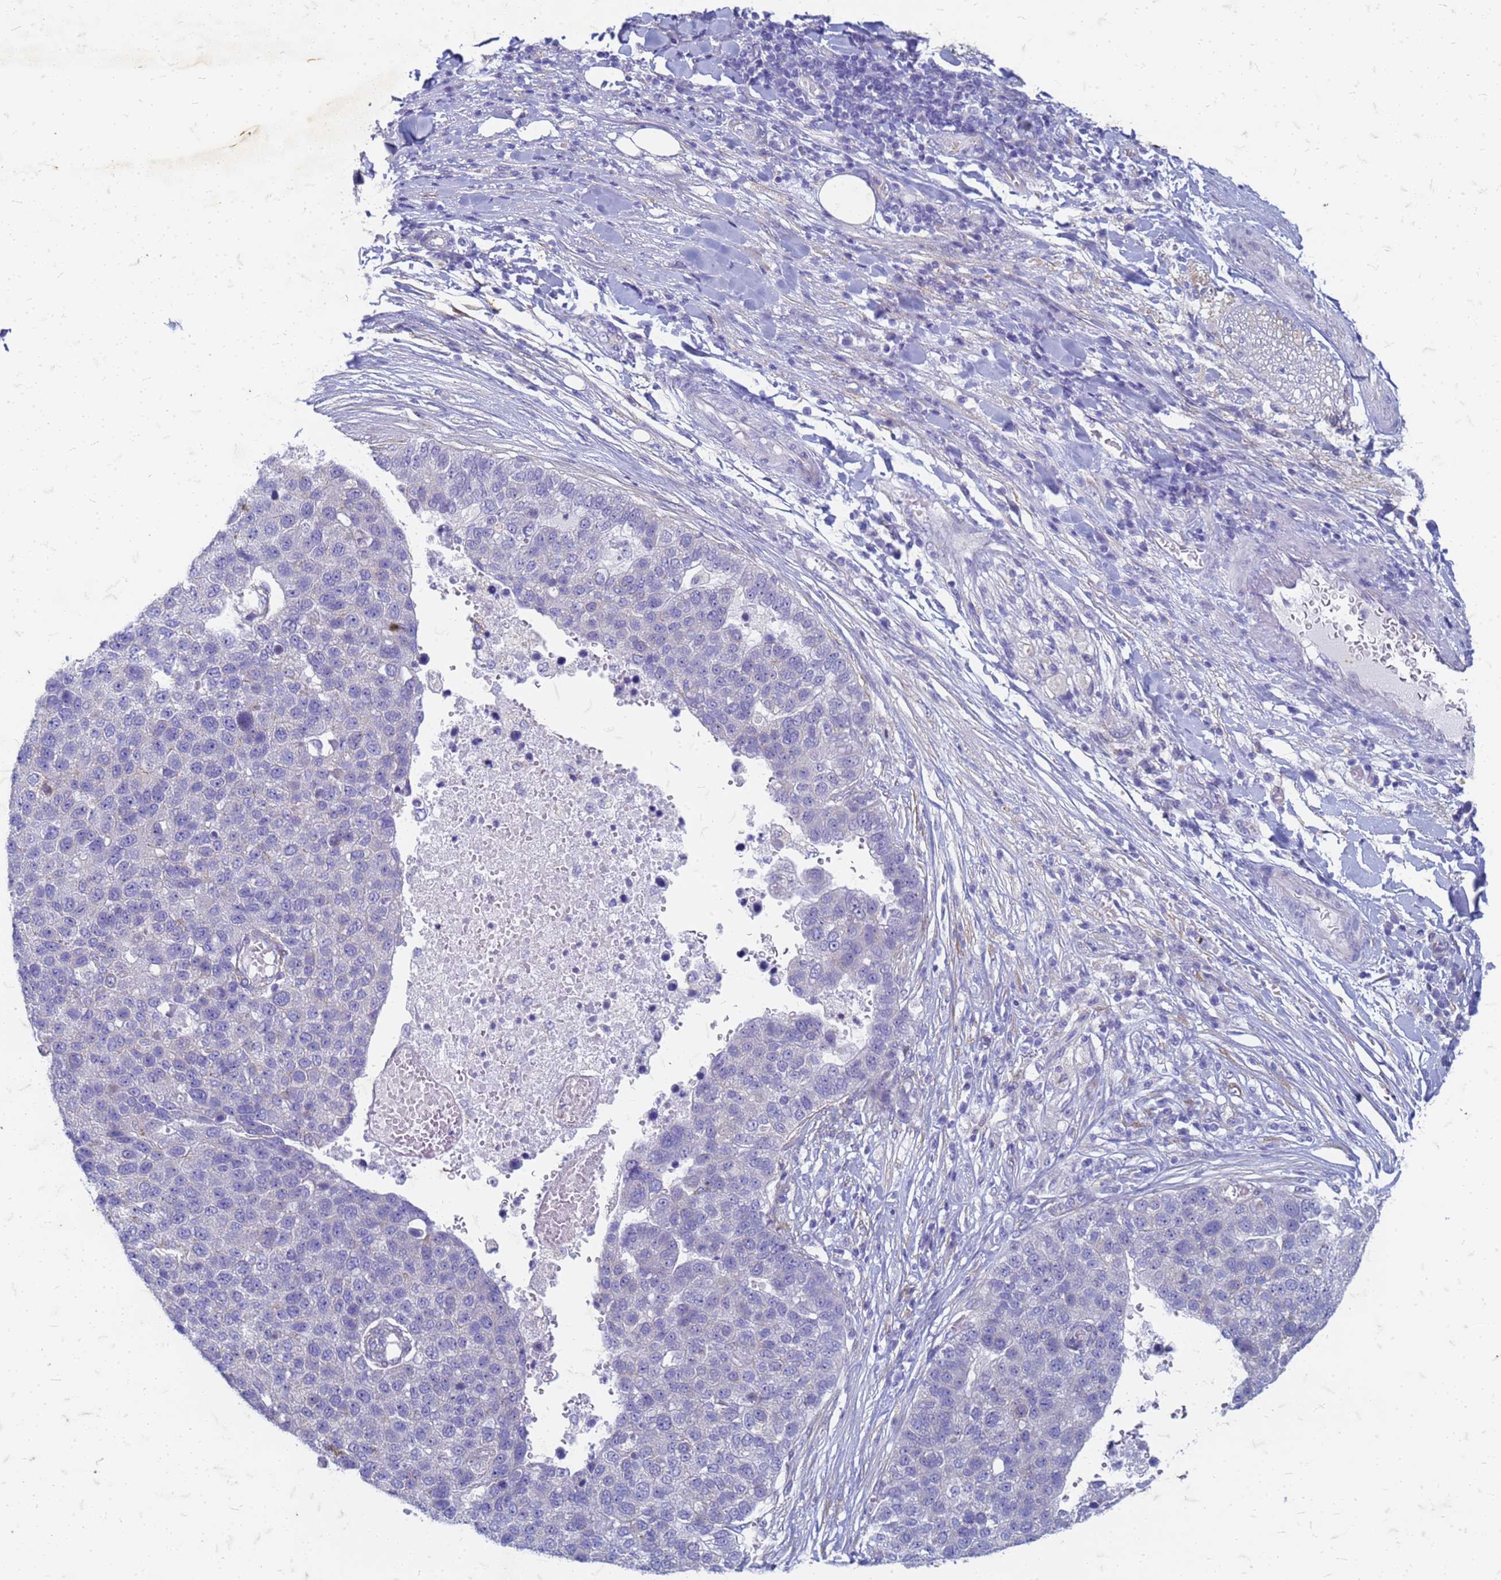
{"staining": {"intensity": "negative", "quantity": "none", "location": "none"}, "tissue": "pancreatic cancer", "cell_type": "Tumor cells", "image_type": "cancer", "snomed": [{"axis": "morphology", "description": "Adenocarcinoma, NOS"}, {"axis": "topography", "description": "Pancreas"}], "caption": "IHC image of pancreatic cancer stained for a protein (brown), which shows no expression in tumor cells. The staining is performed using DAB brown chromogen with nuclei counter-stained in using hematoxylin.", "gene": "TRIM64B", "patient": {"sex": "female", "age": 61}}